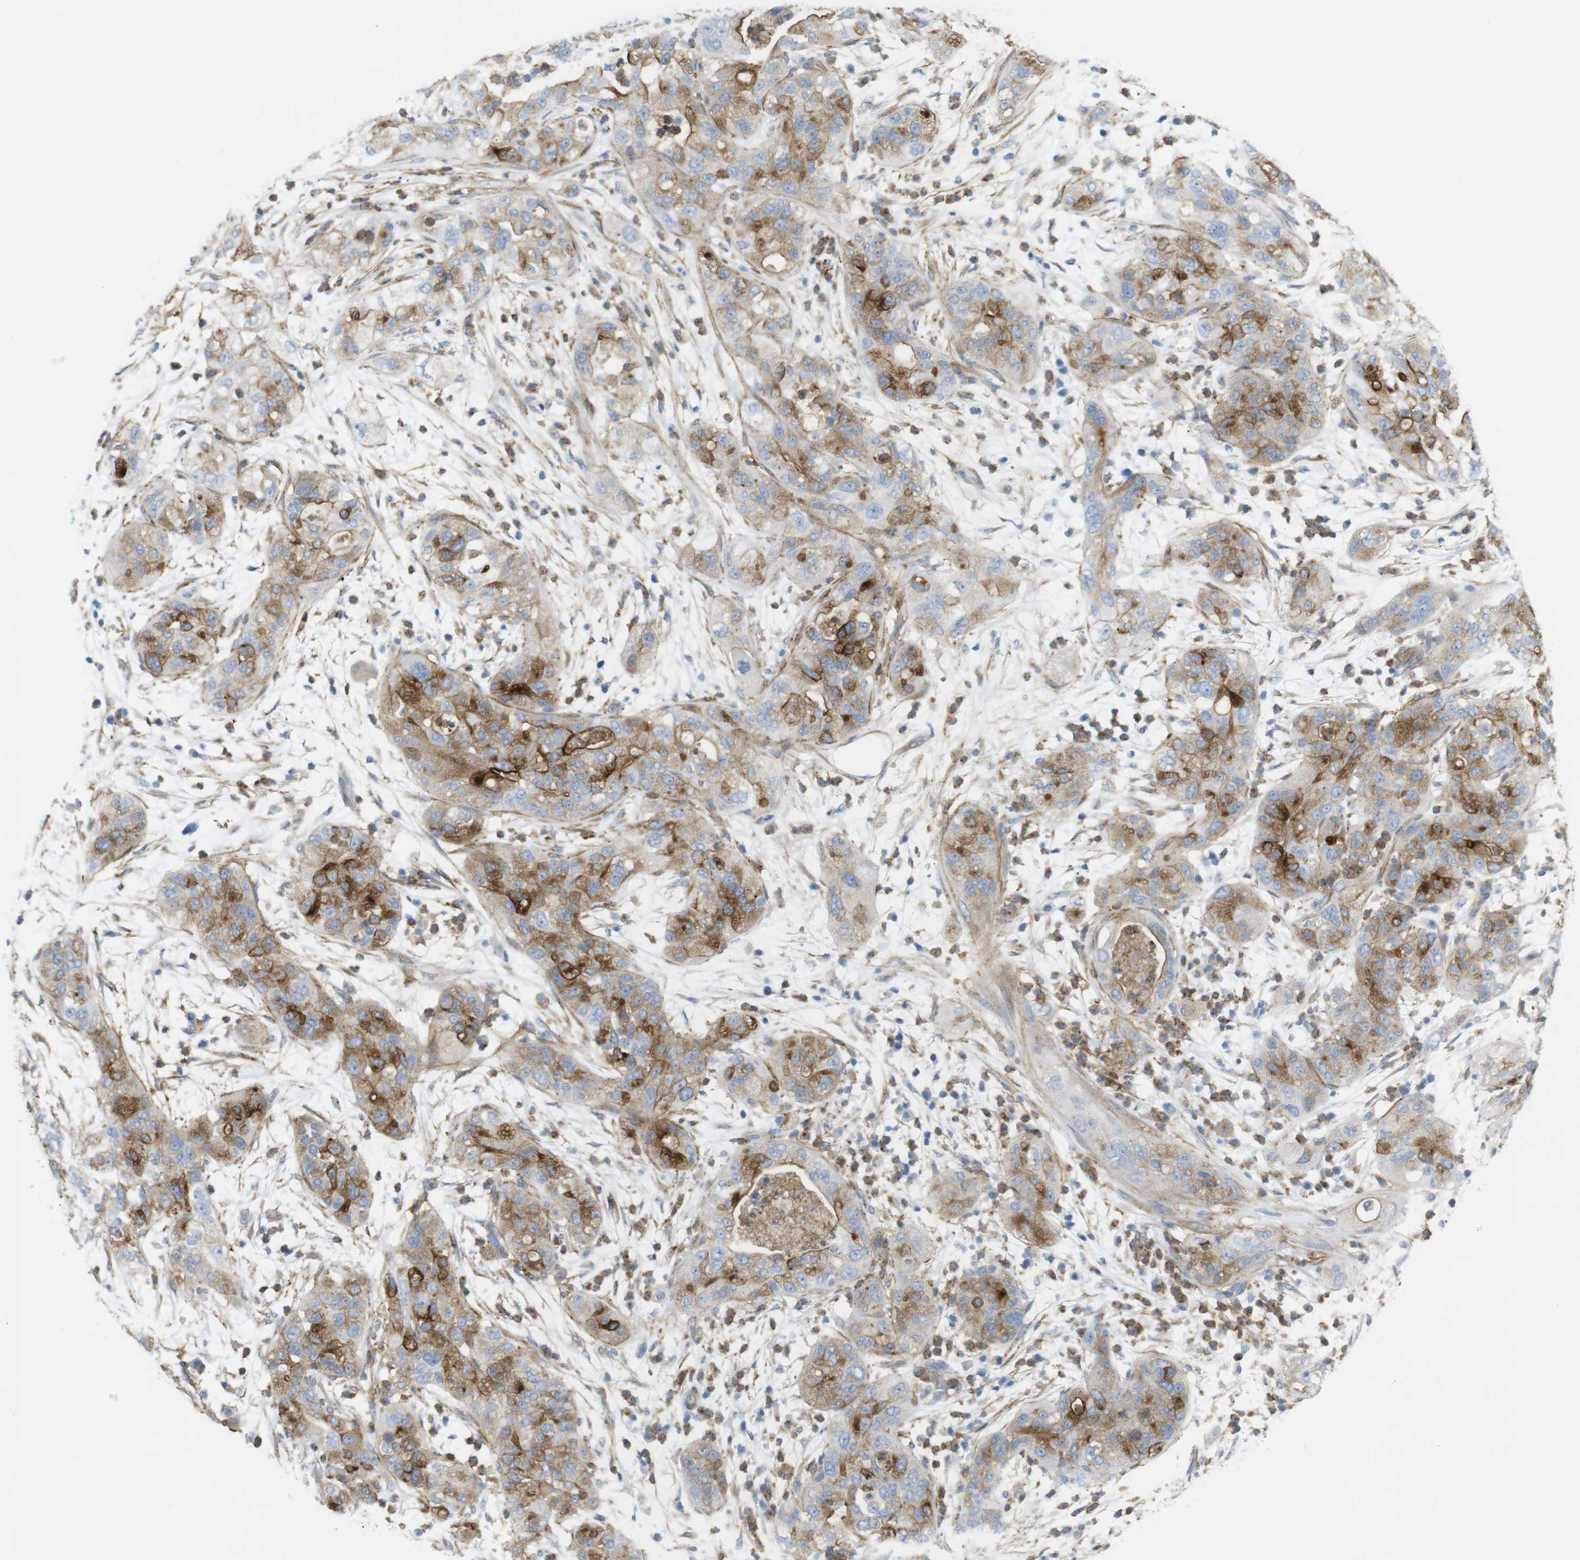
{"staining": {"intensity": "moderate", "quantity": "25%-75%", "location": "cytoplasmic/membranous"}, "tissue": "pancreatic cancer", "cell_type": "Tumor cells", "image_type": "cancer", "snomed": [{"axis": "morphology", "description": "Adenocarcinoma, NOS"}, {"axis": "topography", "description": "Pancreas"}], "caption": "Immunohistochemistry (IHC) micrograph of neoplastic tissue: human pancreatic cancer stained using IHC shows medium levels of moderate protein expression localized specifically in the cytoplasmic/membranous of tumor cells, appearing as a cytoplasmic/membranous brown color.", "gene": "CYBRD1", "patient": {"sex": "female", "age": 78}}